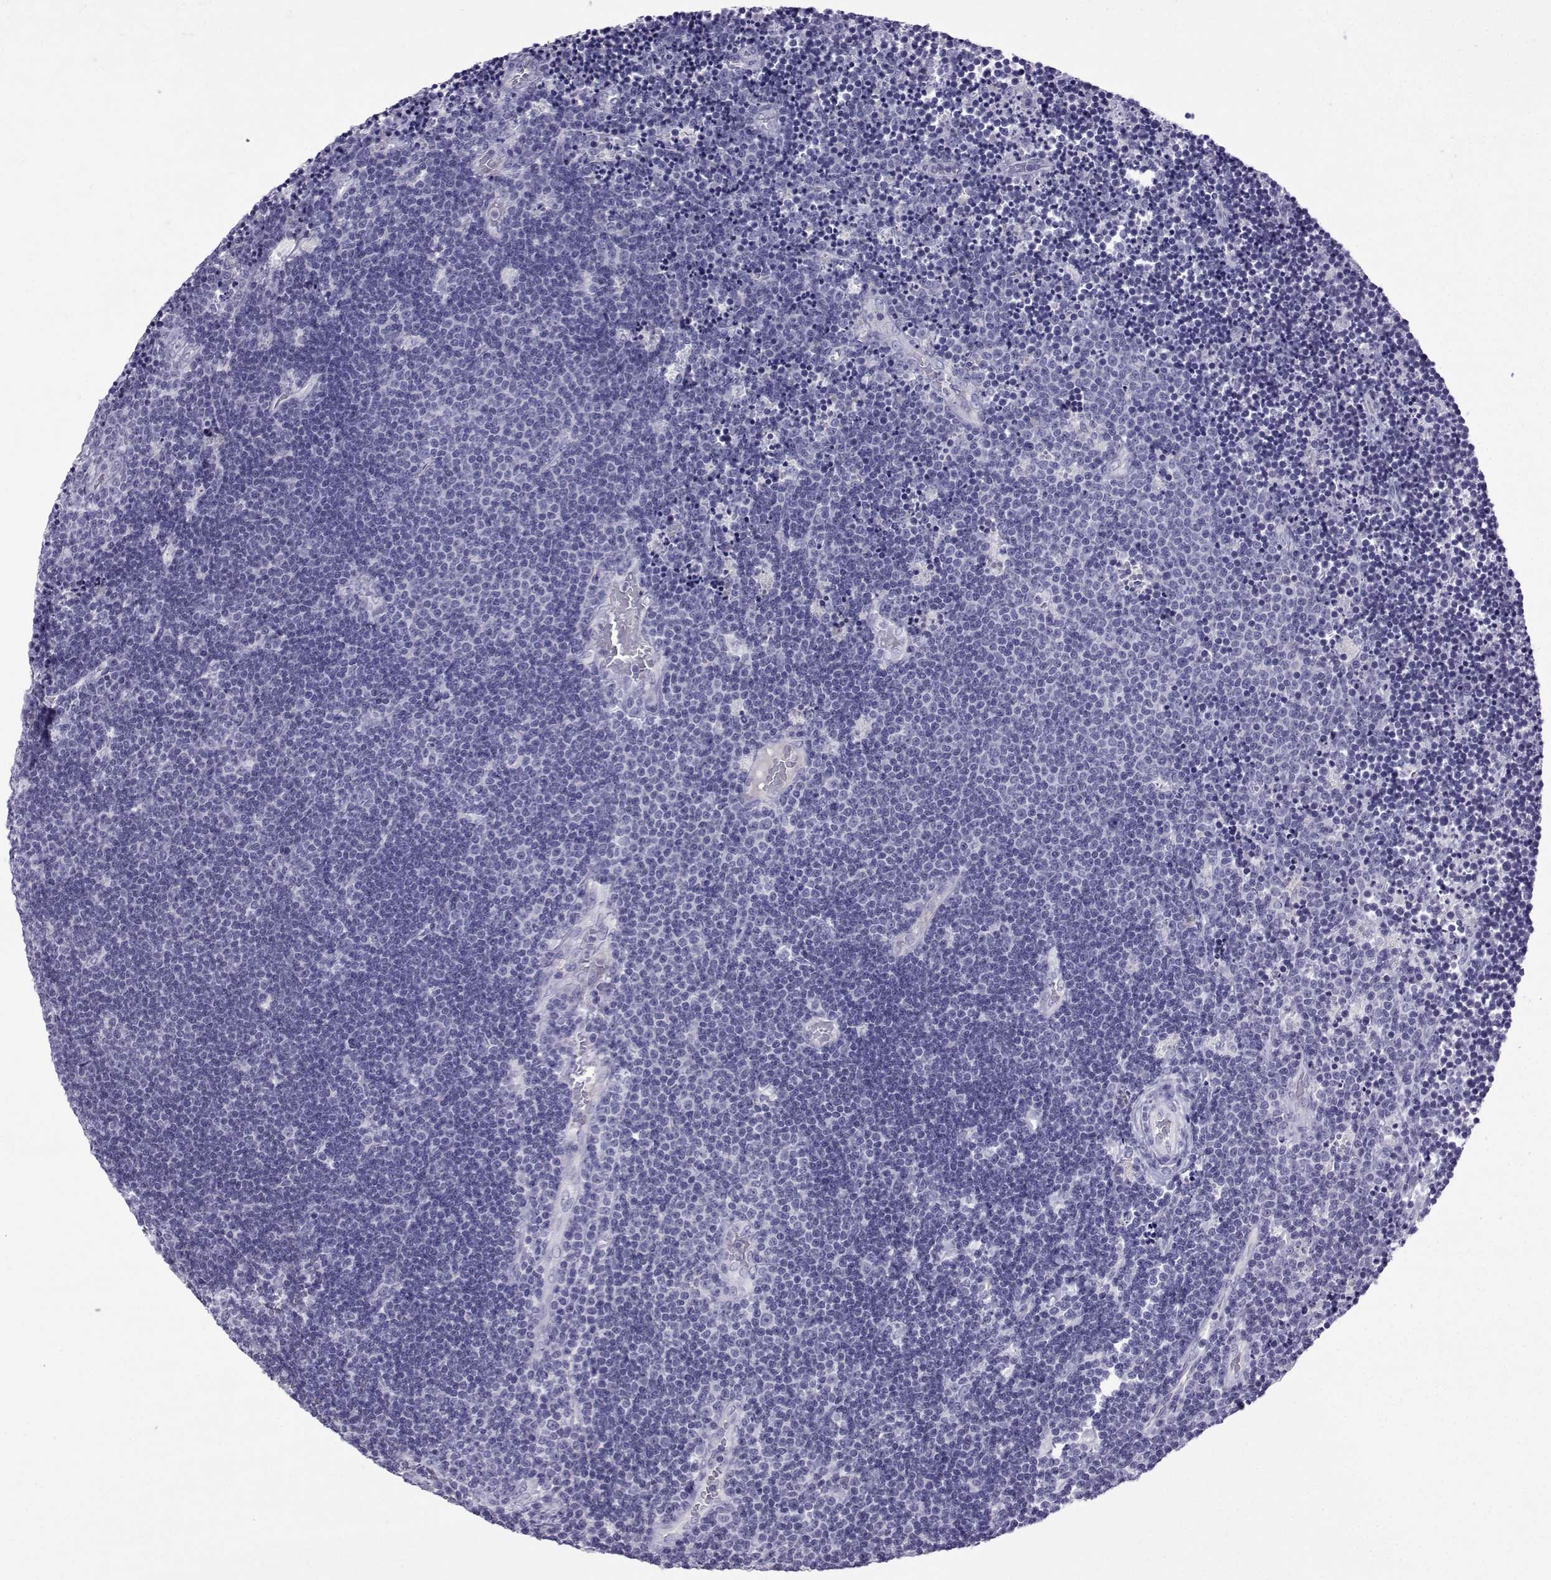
{"staining": {"intensity": "negative", "quantity": "none", "location": "none"}, "tissue": "lymphoma", "cell_type": "Tumor cells", "image_type": "cancer", "snomed": [{"axis": "morphology", "description": "Malignant lymphoma, non-Hodgkin's type, Low grade"}, {"axis": "topography", "description": "Brain"}], "caption": "Lymphoma stained for a protein using IHC reveals no expression tumor cells.", "gene": "ARMC2", "patient": {"sex": "female", "age": 66}}